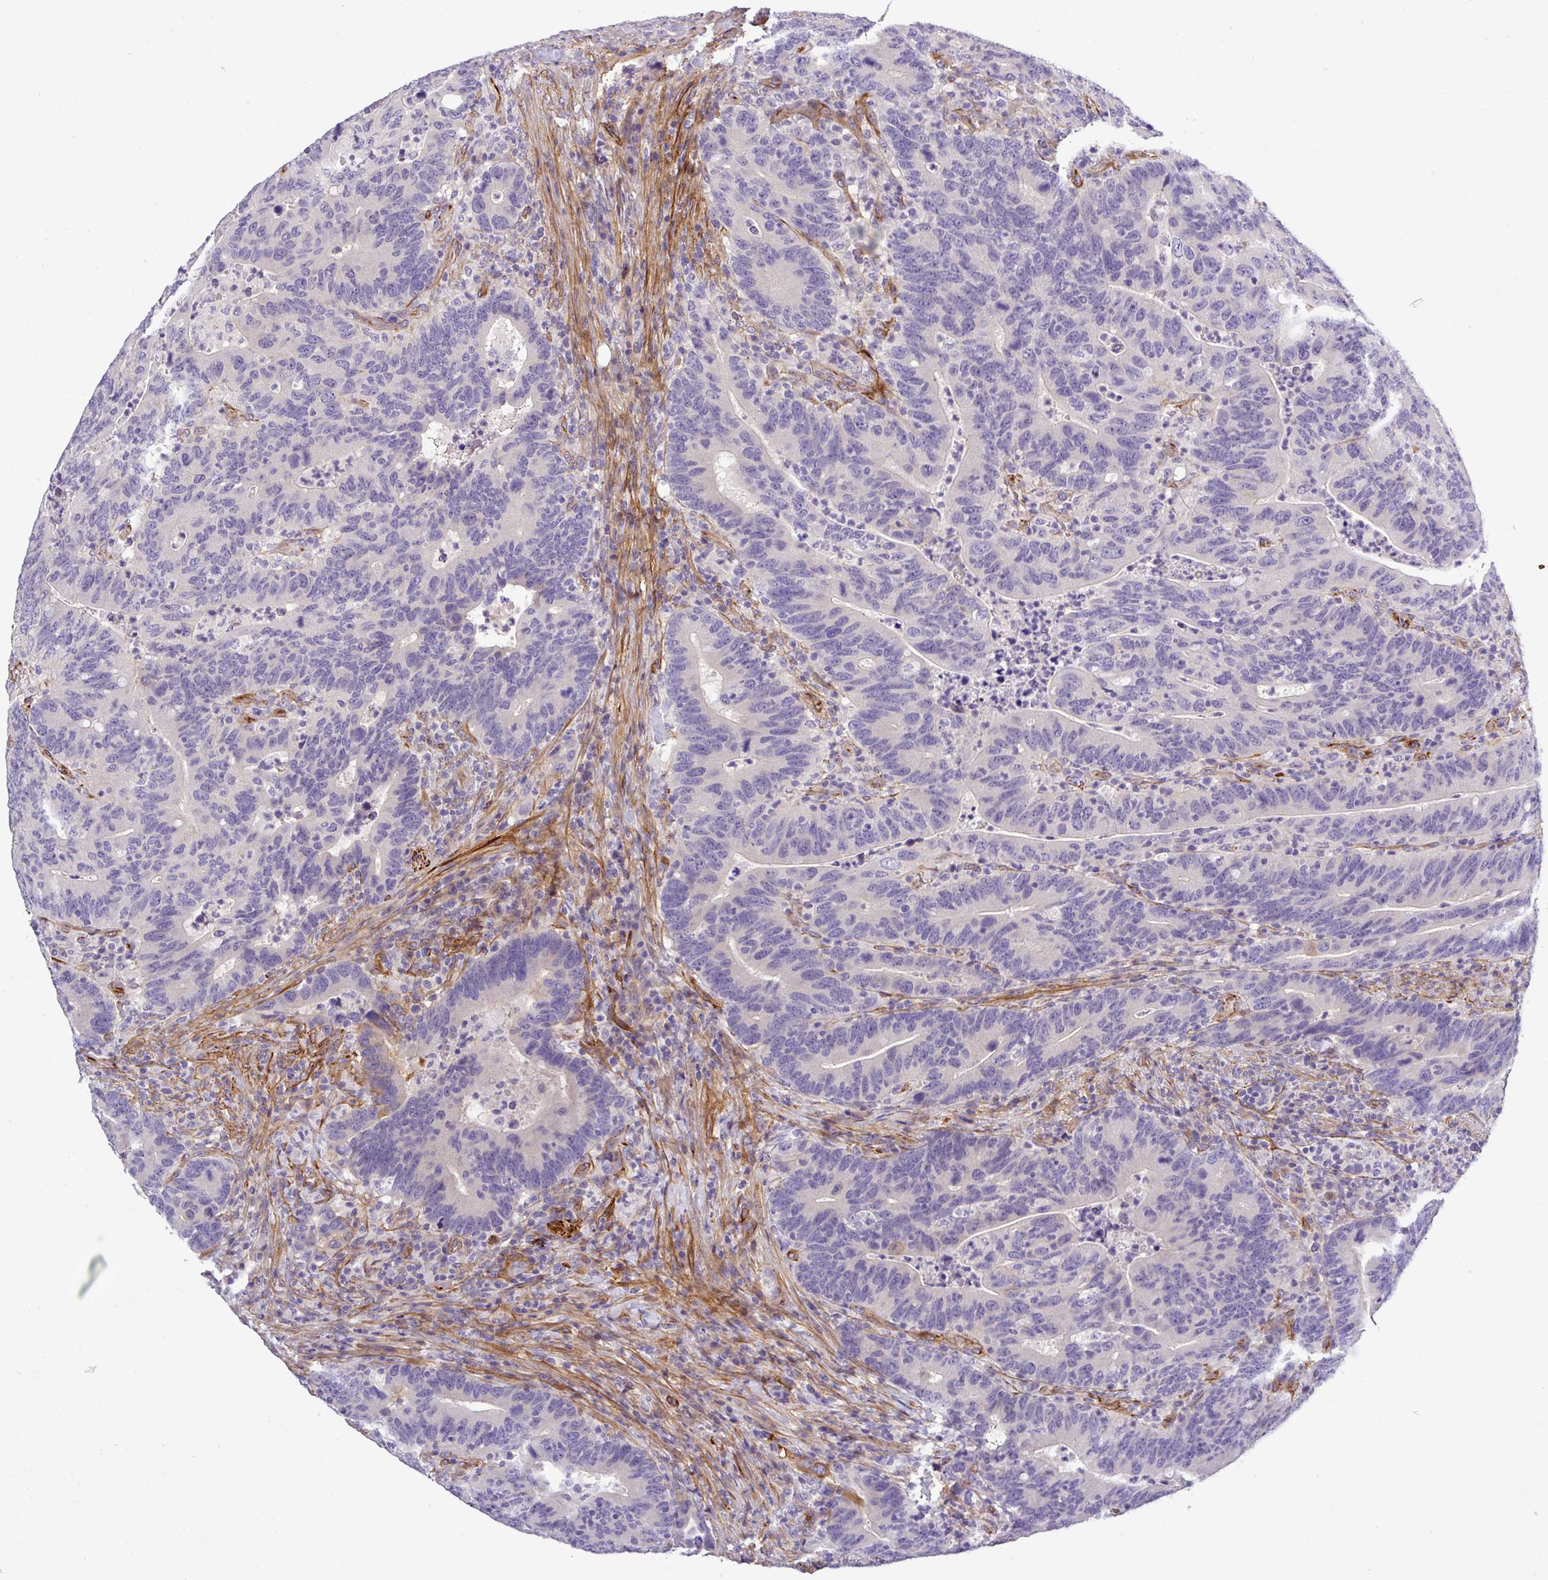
{"staining": {"intensity": "negative", "quantity": "none", "location": "none"}, "tissue": "colorectal cancer", "cell_type": "Tumor cells", "image_type": "cancer", "snomed": [{"axis": "morphology", "description": "Adenocarcinoma, NOS"}, {"axis": "topography", "description": "Colon"}], "caption": "Protein analysis of adenocarcinoma (colorectal) reveals no significant expression in tumor cells.", "gene": "PARD6A", "patient": {"sex": "female", "age": 66}}